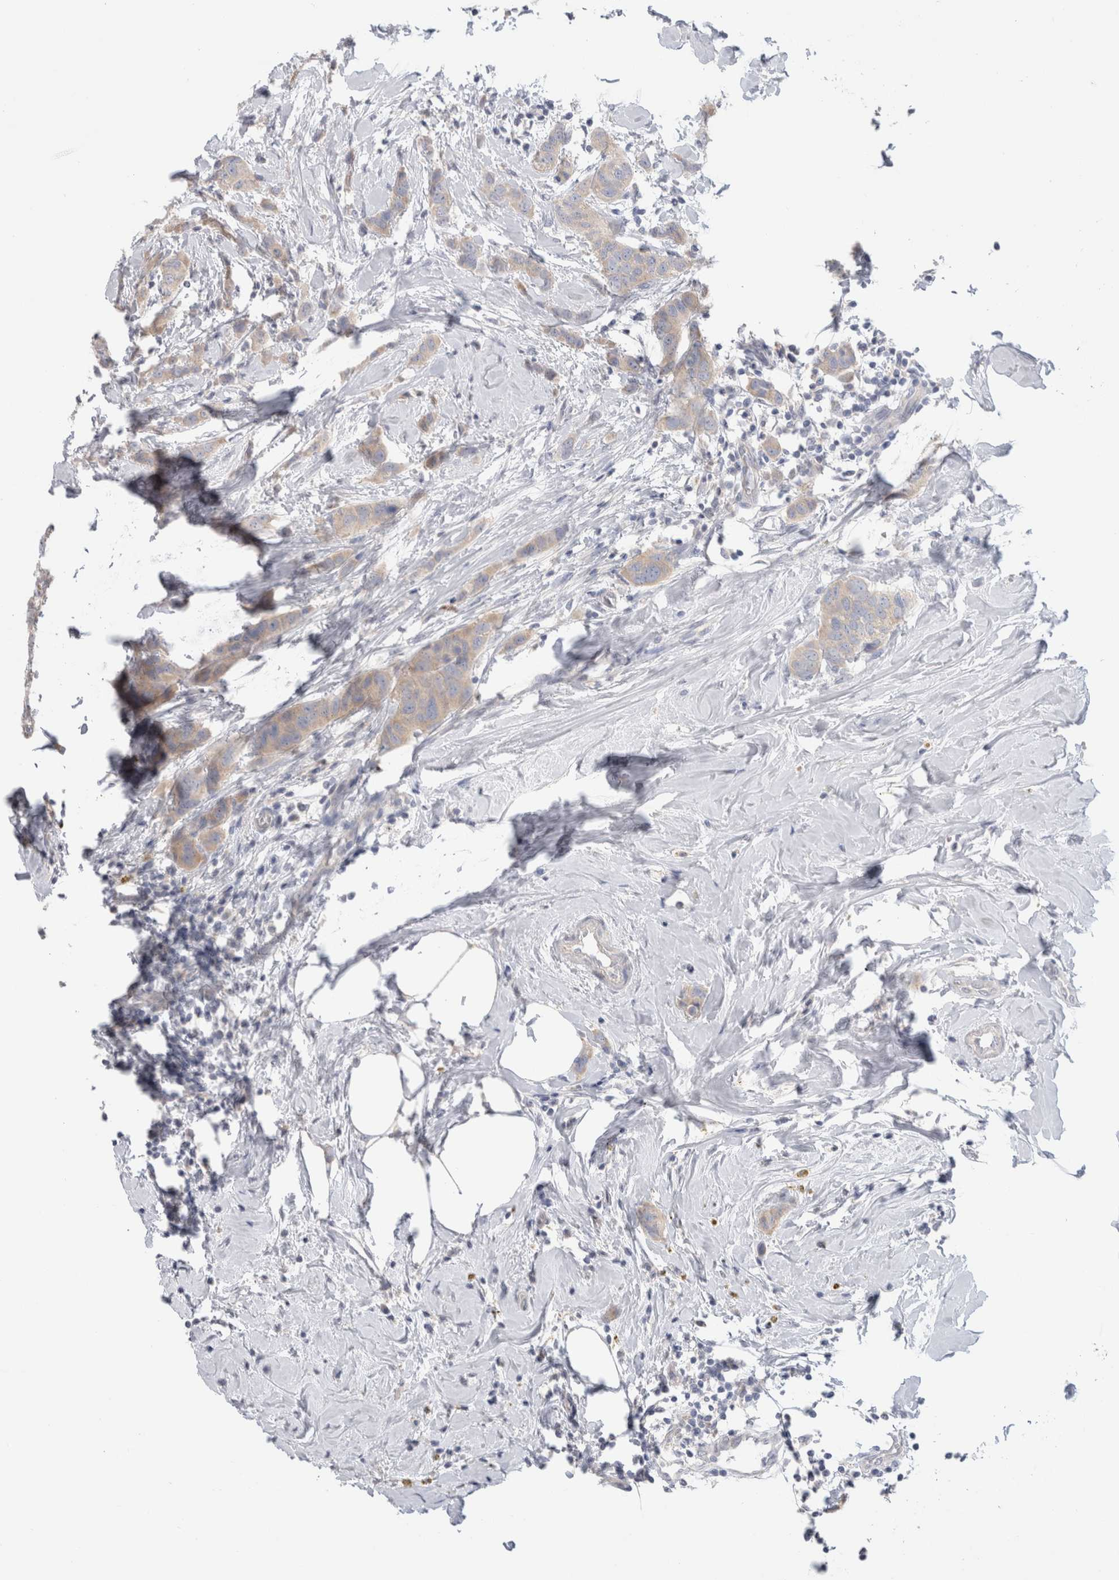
{"staining": {"intensity": "moderate", "quantity": "<25%", "location": "cytoplasmic/membranous"}, "tissue": "breast cancer", "cell_type": "Tumor cells", "image_type": "cancer", "snomed": [{"axis": "morphology", "description": "Duct carcinoma"}, {"axis": "topography", "description": "Breast"}], "caption": "The photomicrograph reveals a brown stain indicating the presence of a protein in the cytoplasmic/membranous of tumor cells in breast cancer.", "gene": "NDOR1", "patient": {"sex": "female", "age": 50}}